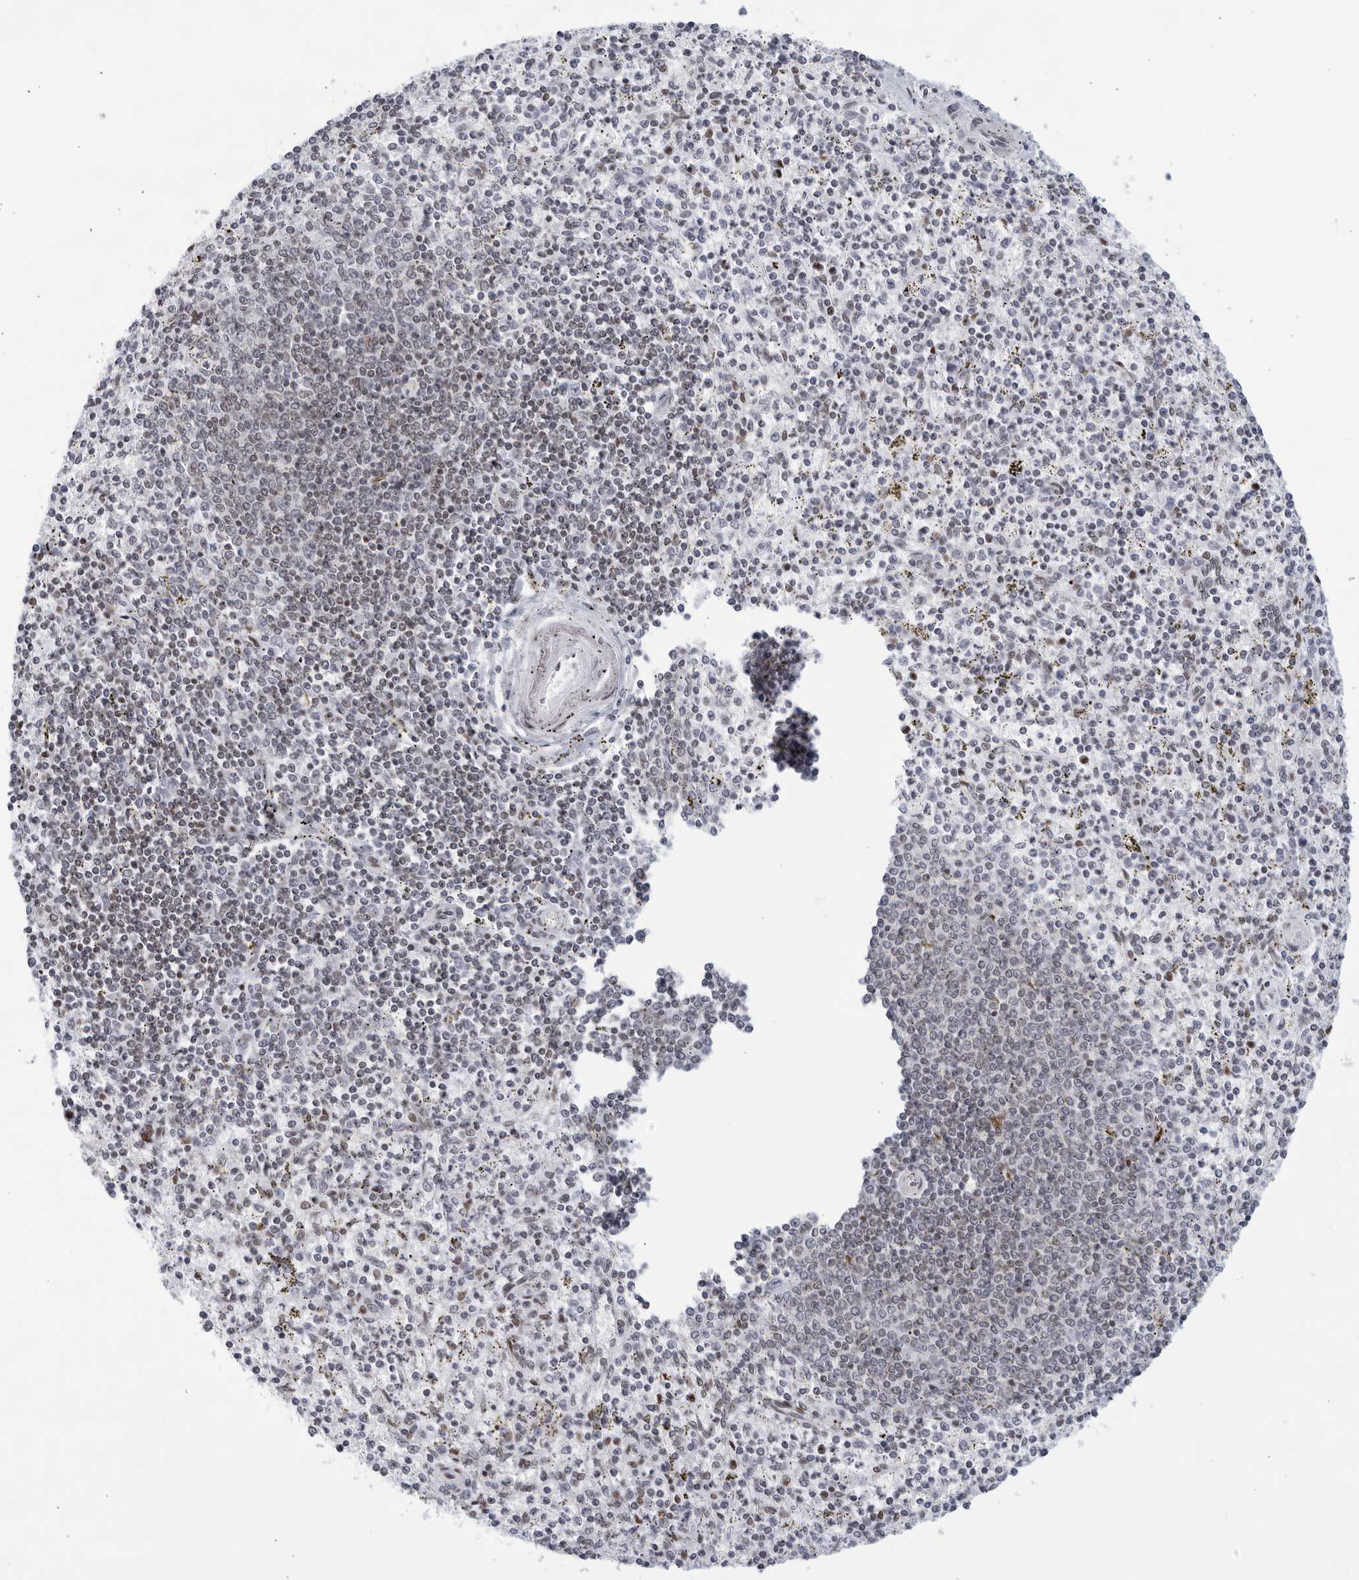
{"staining": {"intensity": "moderate", "quantity": "<25%", "location": "nuclear"}, "tissue": "spleen", "cell_type": "Cells in red pulp", "image_type": "normal", "snomed": [{"axis": "morphology", "description": "Normal tissue, NOS"}, {"axis": "topography", "description": "Spleen"}], "caption": "Moderate nuclear protein positivity is present in about <25% of cells in red pulp in spleen.", "gene": "HP1BP3", "patient": {"sex": "male", "age": 72}}